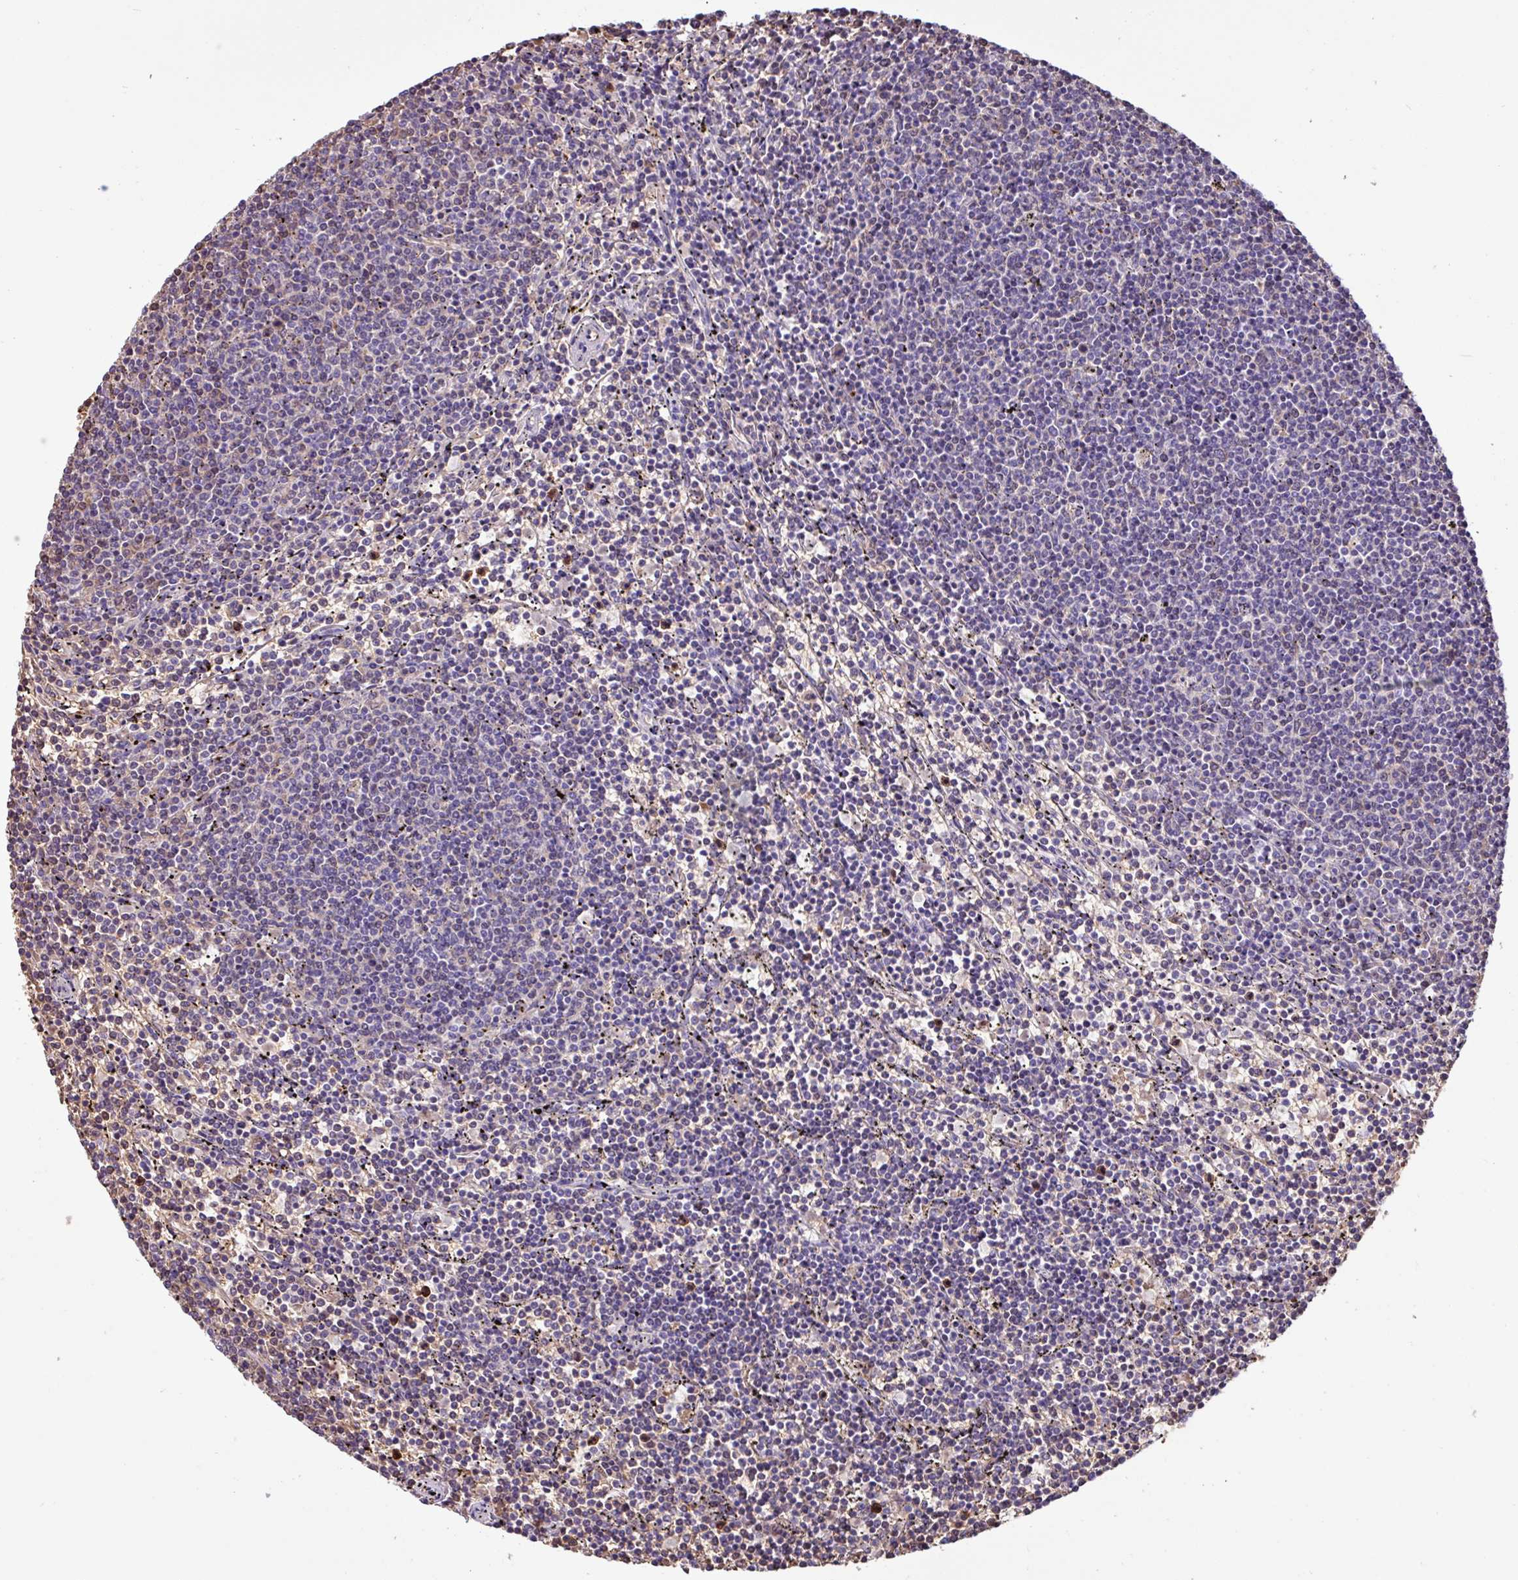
{"staining": {"intensity": "negative", "quantity": "none", "location": "none"}, "tissue": "lymphoma", "cell_type": "Tumor cells", "image_type": "cancer", "snomed": [{"axis": "morphology", "description": "Malignant lymphoma, non-Hodgkin's type, Low grade"}, {"axis": "topography", "description": "Spleen"}], "caption": "A micrograph of human lymphoma is negative for staining in tumor cells. (Brightfield microscopy of DAB (3,3'-diaminobenzidine) immunohistochemistry at high magnification).", "gene": "CHST11", "patient": {"sex": "female", "age": 50}}